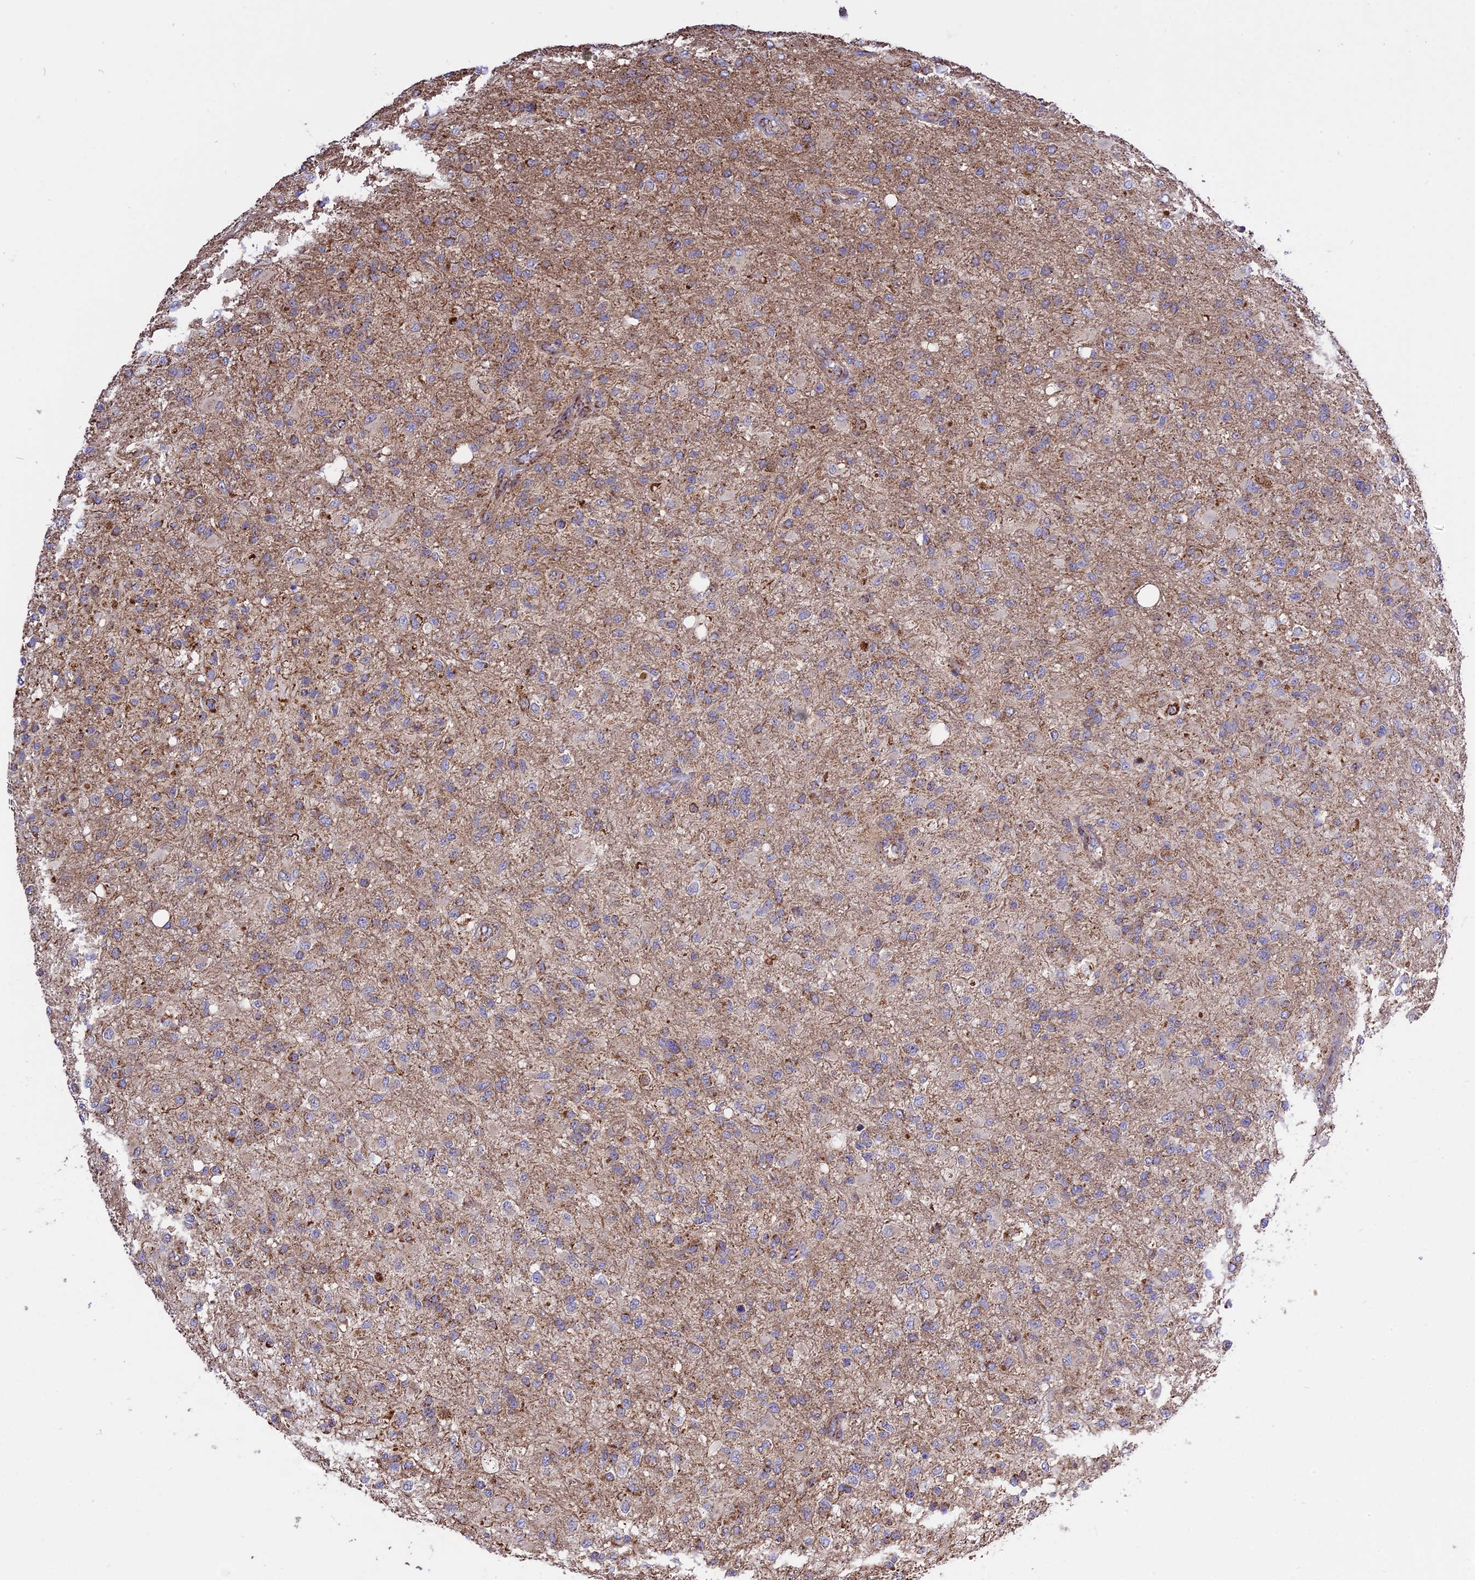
{"staining": {"intensity": "moderate", "quantity": "<25%", "location": "cytoplasmic/membranous"}, "tissue": "glioma", "cell_type": "Tumor cells", "image_type": "cancer", "snomed": [{"axis": "morphology", "description": "Glioma, malignant, High grade"}, {"axis": "topography", "description": "Brain"}], "caption": "Human malignant glioma (high-grade) stained for a protein (brown) demonstrates moderate cytoplasmic/membranous positive positivity in approximately <25% of tumor cells.", "gene": "TTC4", "patient": {"sex": "female", "age": 74}}